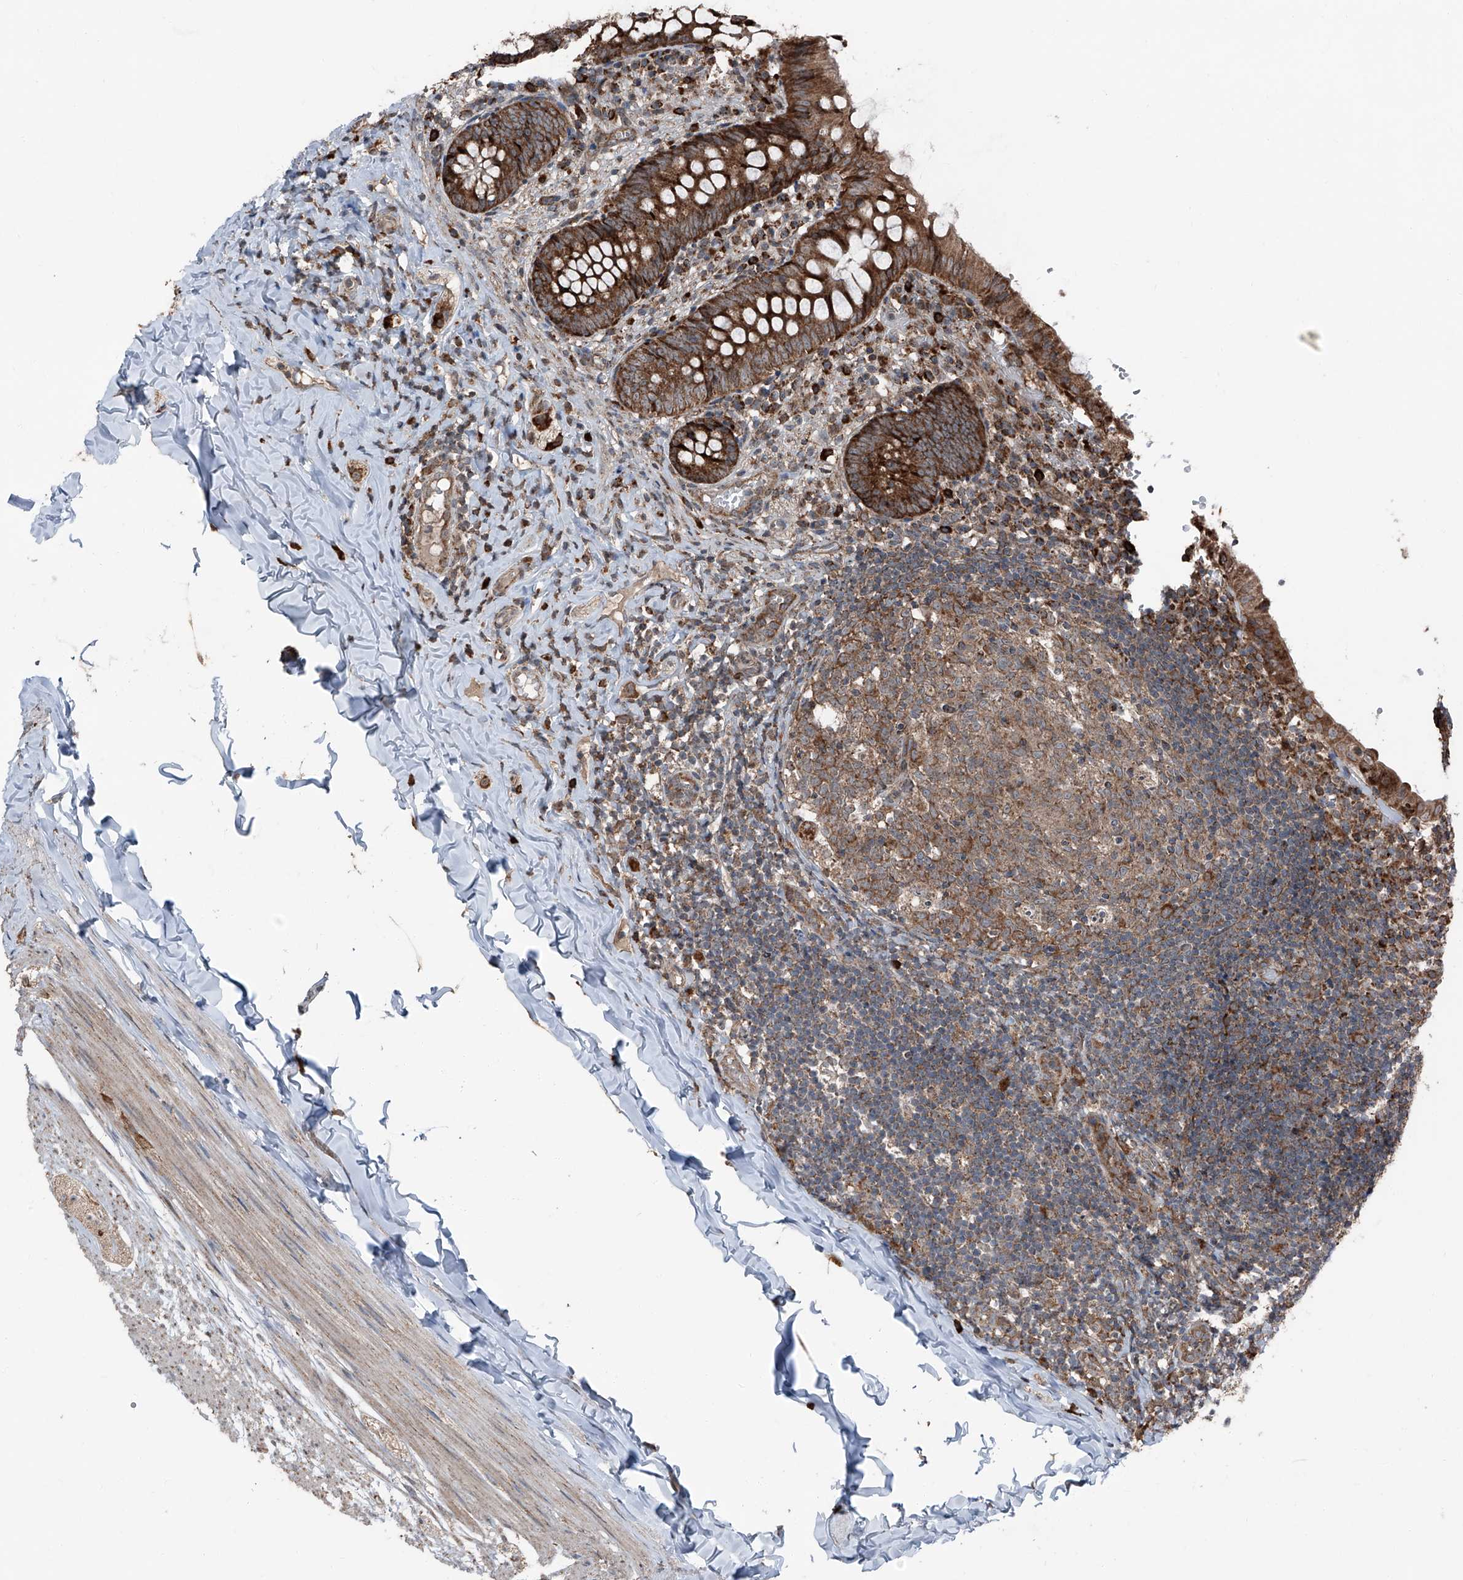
{"staining": {"intensity": "strong", "quantity": ">75%", "location": "cytoplasmic/membranous"}, "tissue": "appendix", "cell_type": "Glandular cells", "image_type": "normal", "snomed": [{"axis": "morphology", "description": "Normal tissue, NOS"}, {"axis": "topography", "description": "Appendix"}], "caption": "This micrograph exhibits benign appendix stained with immunohistochemistry to label a protein in brown. The cytoplasmic/membranous of glandular cells show strong positivity for the protein. Nuclei are counter-stained blue.", "gene": "LIMK1", "patient": {"sex": "male", "age": 8}}